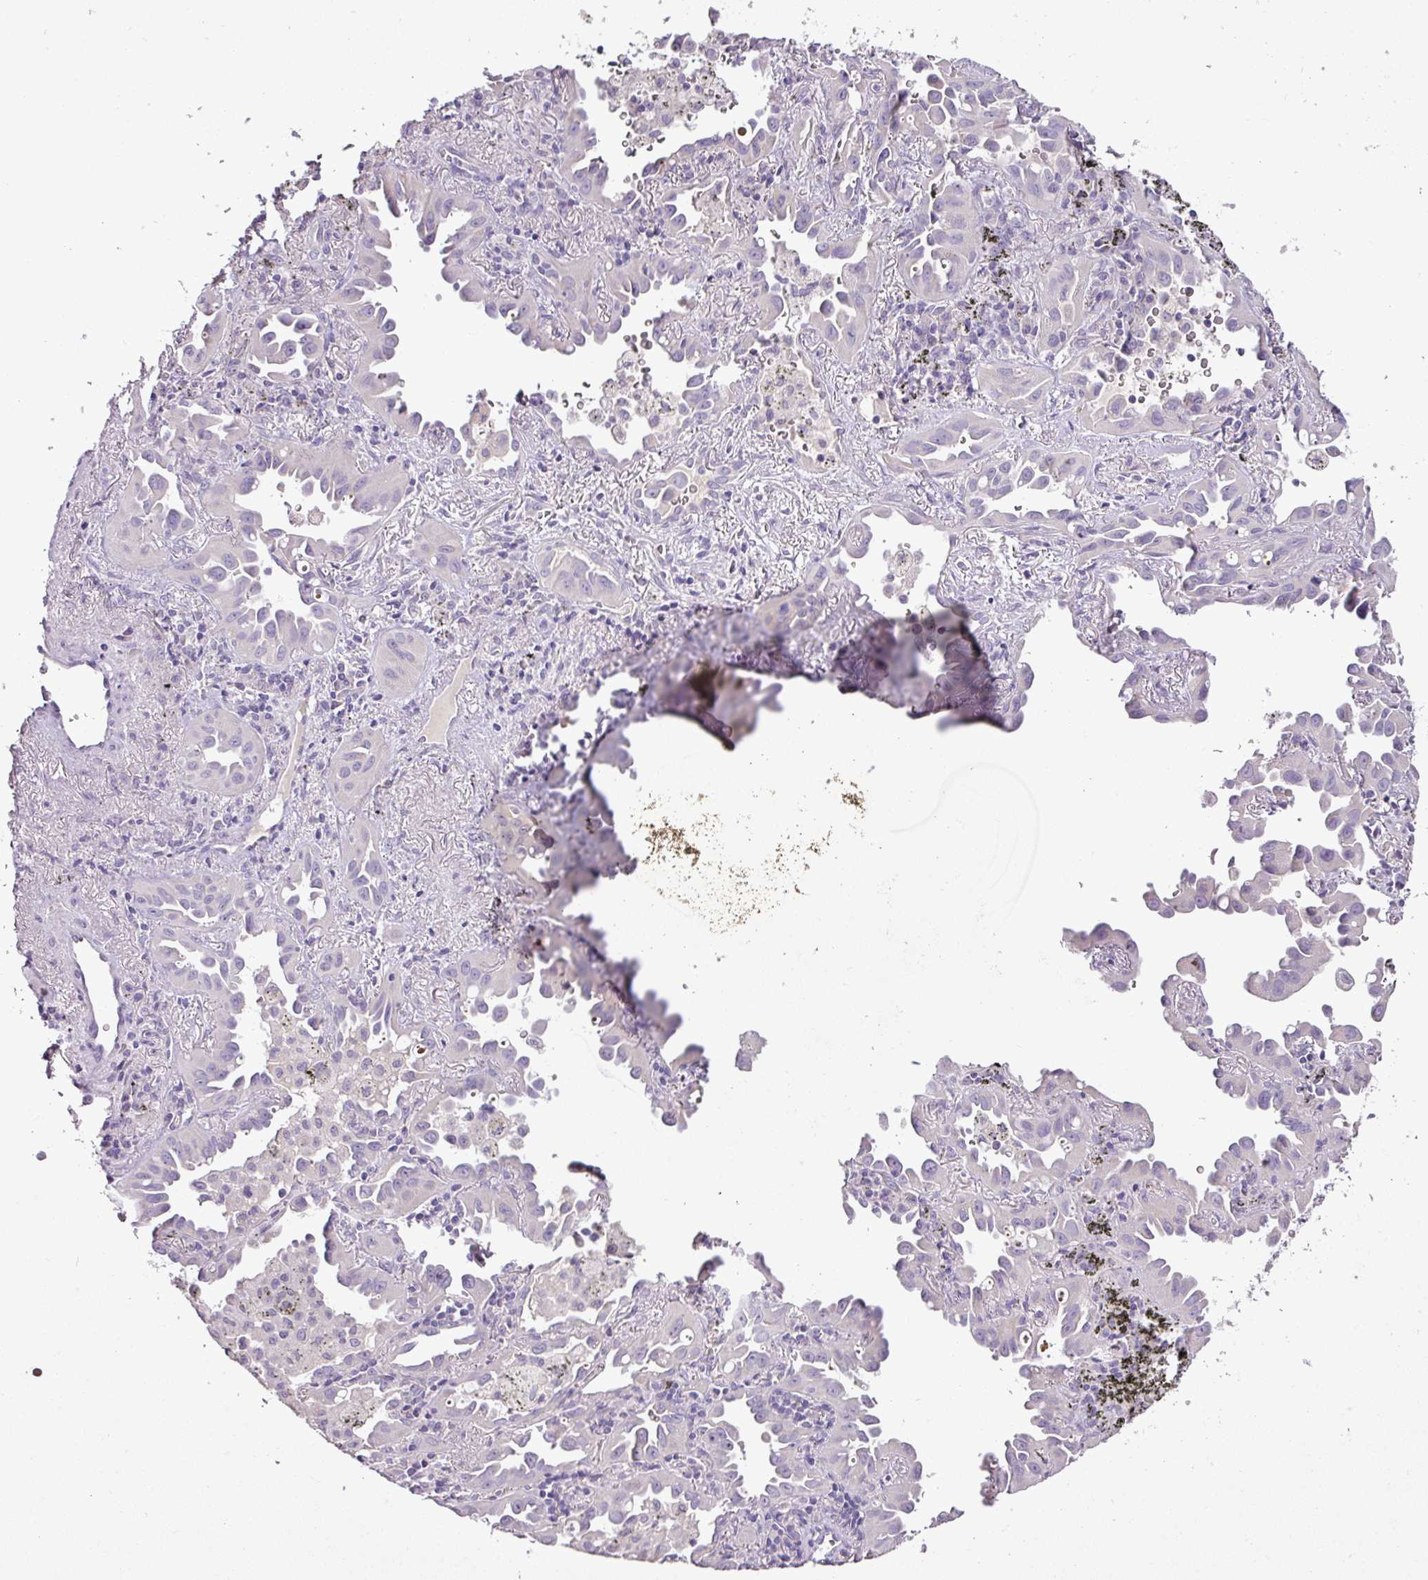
{"staining": {"intensity": "negative", "quantity": "none", "location": "none"}, "tissue": "lung cancer", "cell_type": "Tumor cells", "image_type": "cancer", "snomed": [{"axis": "morphology", "description": "Adenocarcinoma, NOS"}, {"axis": "topography", "description": "Lung"}], "caption": "Immunohistochemistry of lung cancer (adenocarcinoma) demonstrates no expression in tumor cells. (DAB (3,3'-diaminobenzidine) immunohistochemistry, high magnification).", "gene": "BRINP2", "patient": {"sex": "male", "age": 68}}